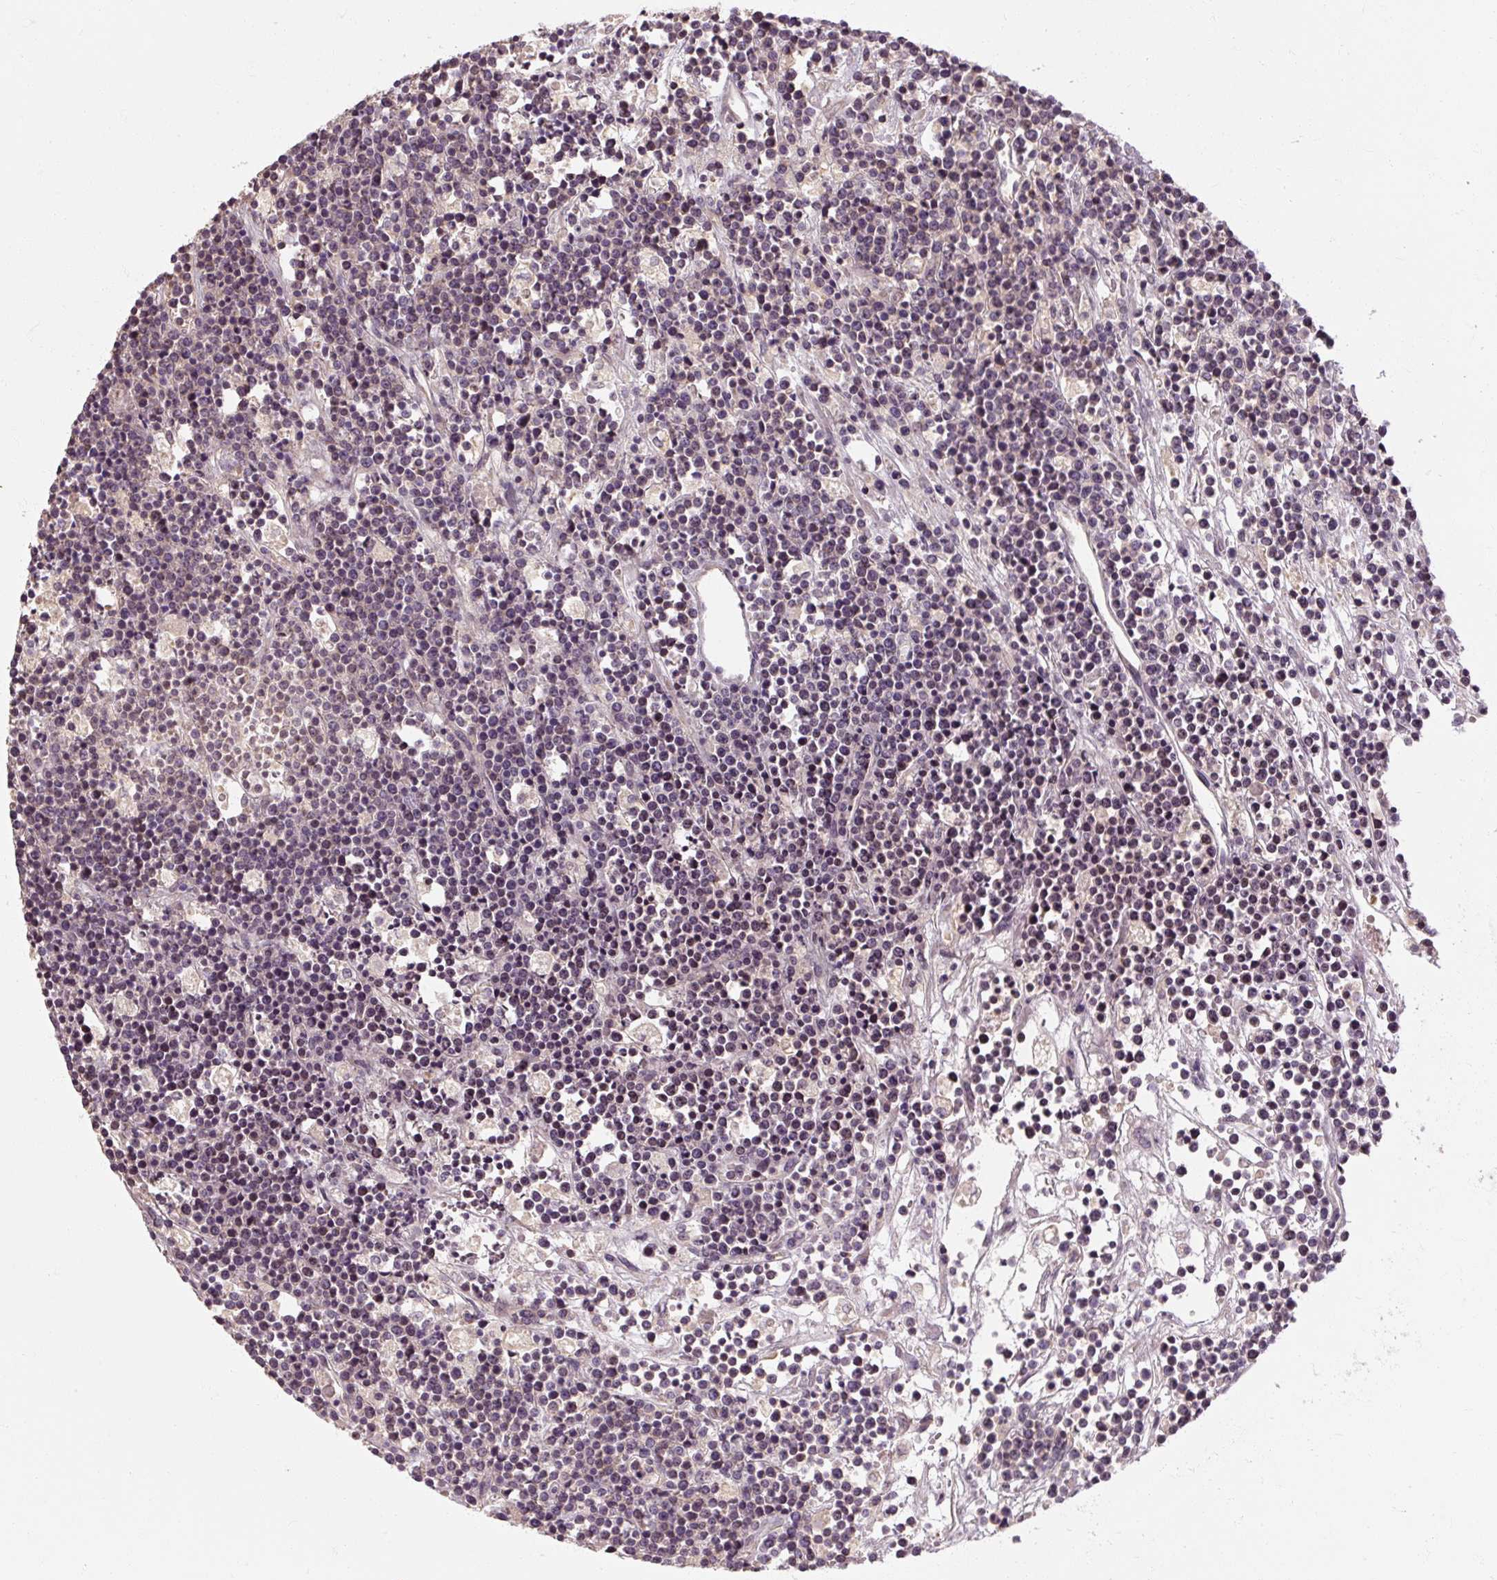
{"staining": {"intensity": "negative", "quantity": "none", "location": "none"}, "tissue": "lymphoma", "cell_type": "Tumor cells", "image_type": "cancer", "snomed": [{"axis": "morphology", "description": "Malignant lymphoma, non-Hodgkin's type, High grade"}, {"axis": "topography", "description": "Ovary"}], "caption": "Protein analysis of lymphoma exhibits no significant expression in tumor cells.", "gene": "RB1CC1", "patient": {"sex": "female", "age": 56}}